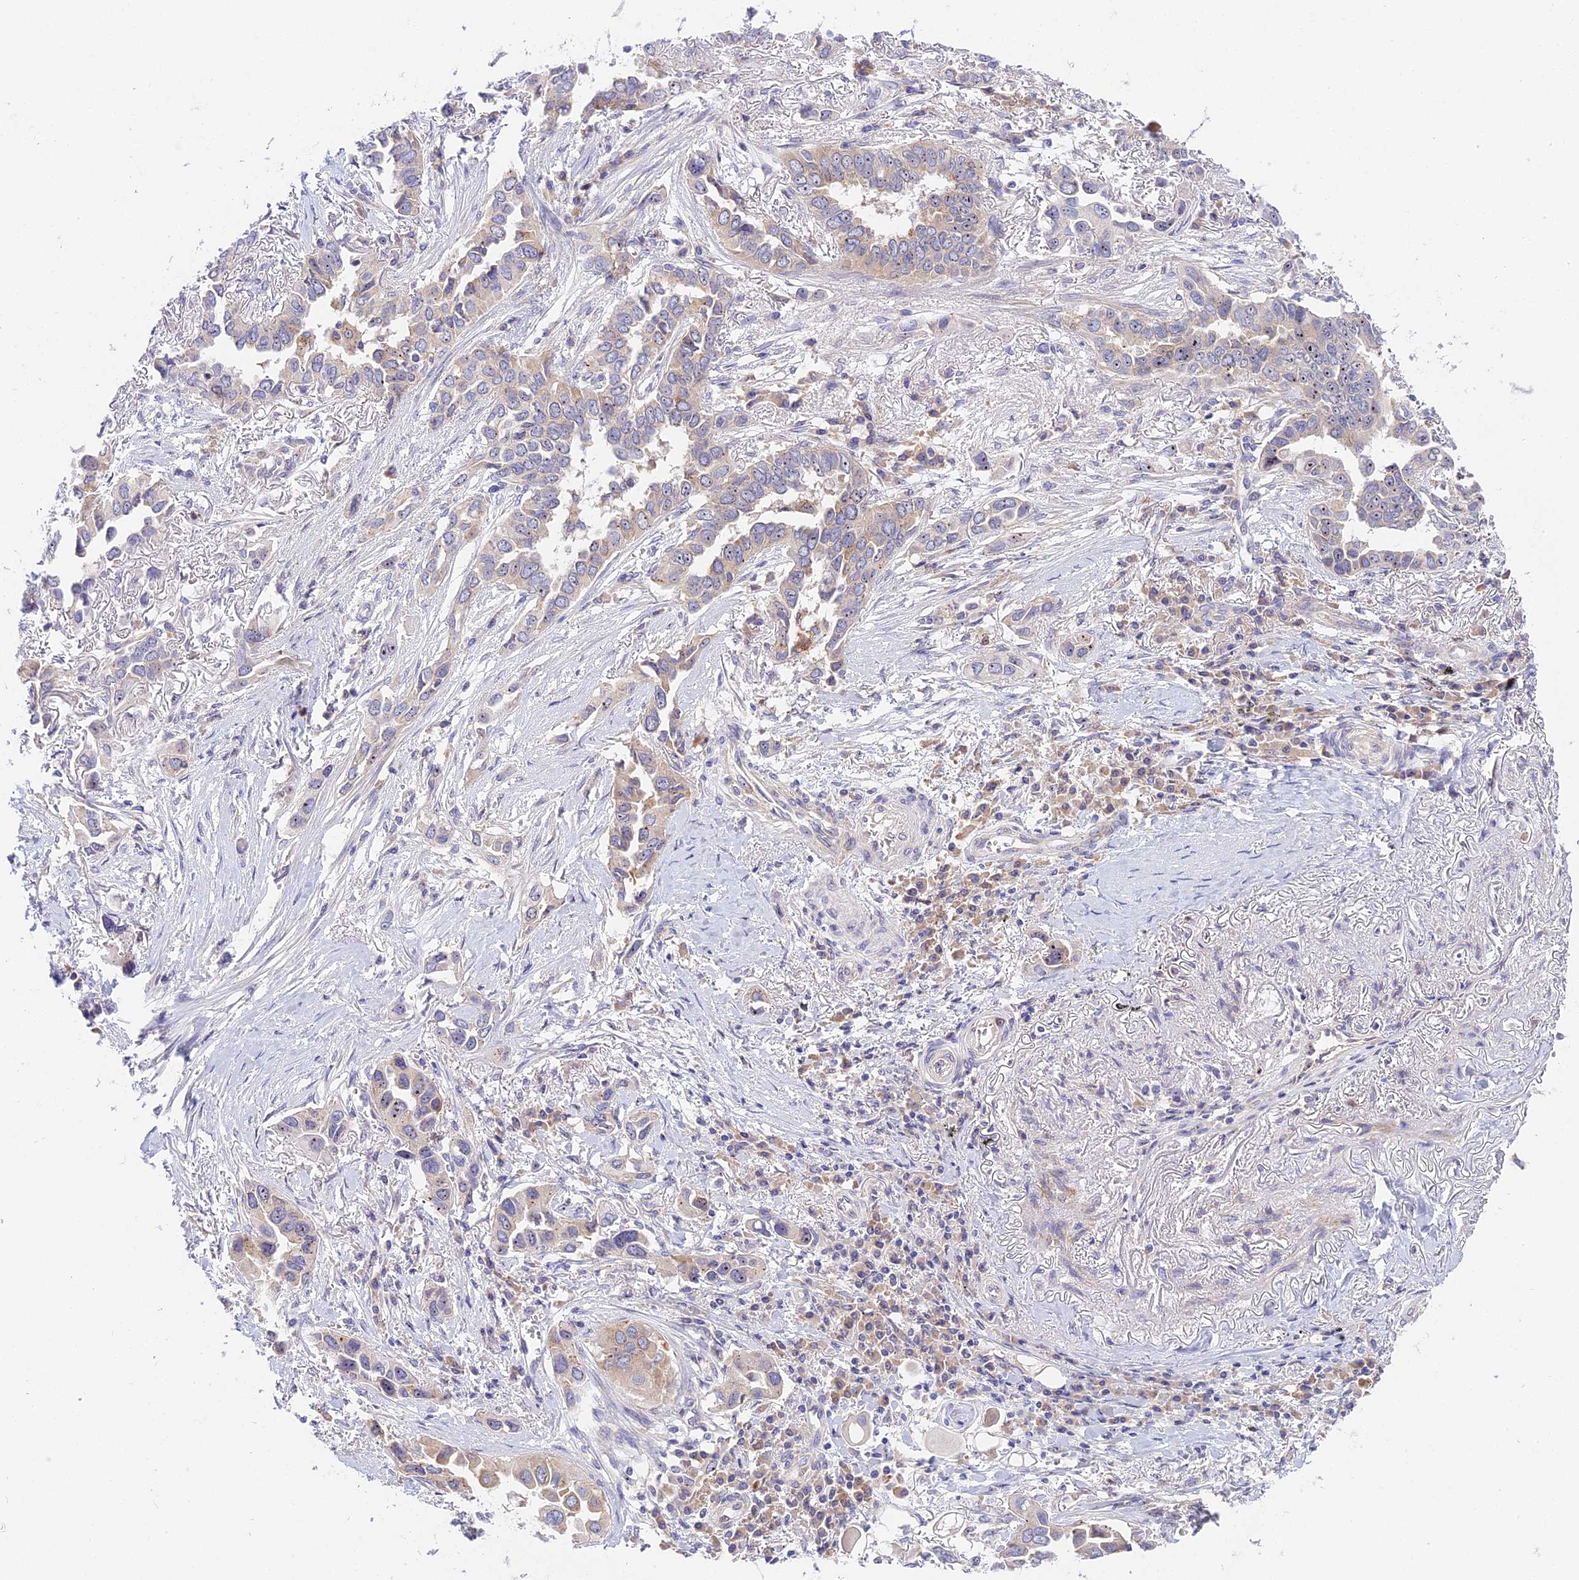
{"staining": {"intensity": "weak", "quantity": "25%-75%", "location": "cytoplasmic/membranous,nuclear"}, "tissue": "lung cancer", "cell_type": "Tumor cells", "image_type": "cancer", "snomed": [{"axis": "morphology", "description": "Adenocarcinoma, NOS"}, {"axis": "topography", "description": "Lung"}], "caption": "The image displays immunohistochemical staining of adenocarcinoma (lung). There is weak cytoplasmic/membranous and nuclear positivity is identified in about 25%-75% of tumor cells.", "gene": "RAD51", "patient": {"sex": "female", "age": 76}}